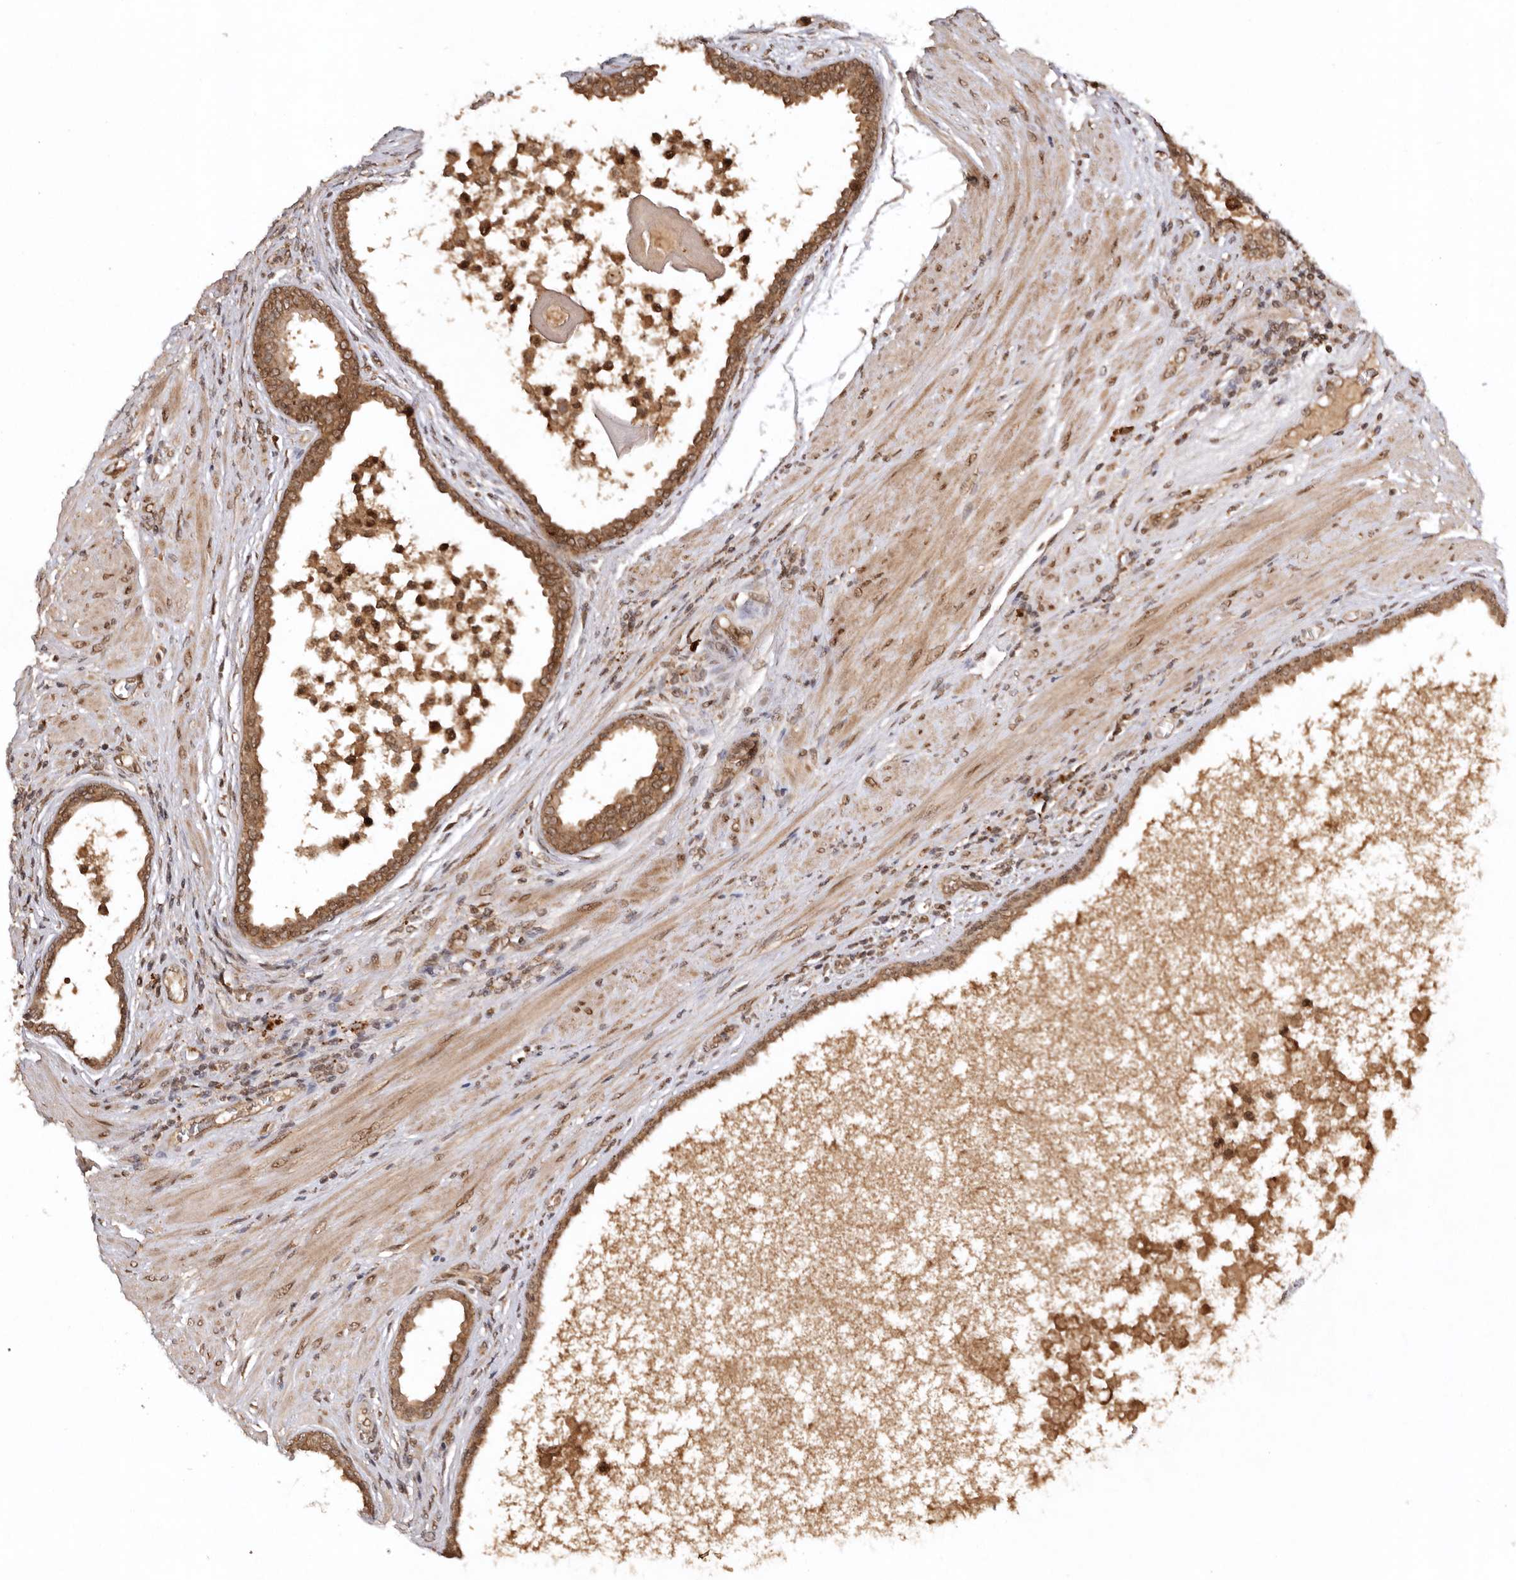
{"staining": {"intensity": "moderate", "quantity": ">75%", "location": "cytoplasmic/membranous,nuclear"}, "tissue": "prostate cancer", "cell_type": "Tumor cells", "image_type": "cancer", "snomed": [{"axis": "morphology", "description": "Normal tissue, NOS"}, {"axis": "morphology", "description": "Adenocarcinoma, Low grade"}, {"axis": "topography", "description": "Prostate"}, {"axis": "topography", "description": "Peripheral nerve tissue"}], "caption": "Approximately >75% of tumor cells in human prostate cancer demonstrate moderate cytoplasmic/membranous and nuclear protein expression as visualized by brown immunohistochemical staining.", "gene": "TARS2", "patient": {"sex": "male", "age": 71}}